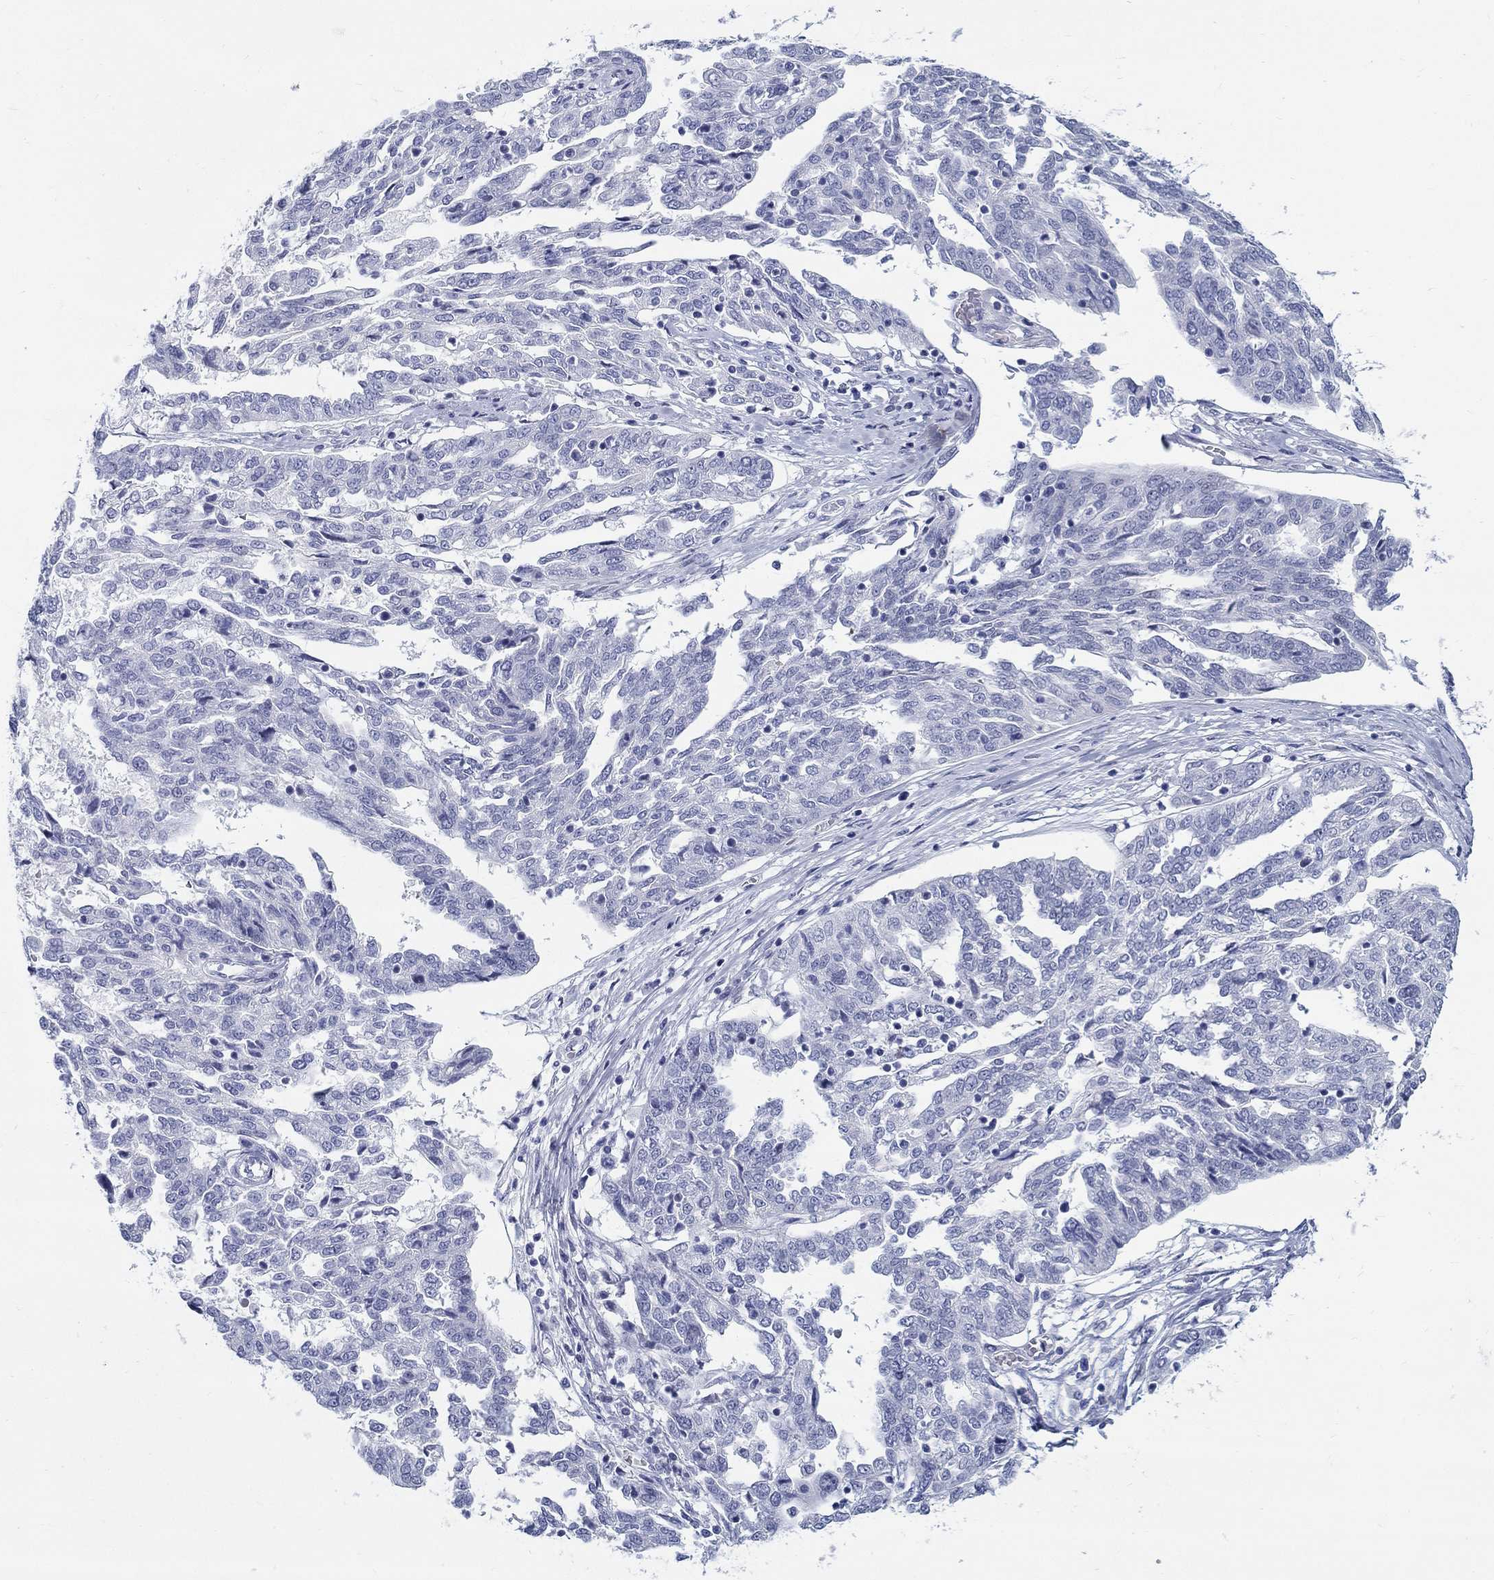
{"staining": {"intensity": "negative", "quantity": "none", "location": "none"}, "tissue": "ovarian cancer", "cell_type": "Tumor cells", "image_type": "cancer", "snomed": [{"axis": "morphology", "description": "Cystadenocarcinoma, serous, NOS"}, {"axis": "topography", "description": "Ovary"}], "caption": "DAB immunohistochemical staining of human ovarian serous cystadenocarcinoma exhibits no significant staining in tumor cells.", "gene": "CRYGS", "patient": {"sex": "female", "age": 67}}